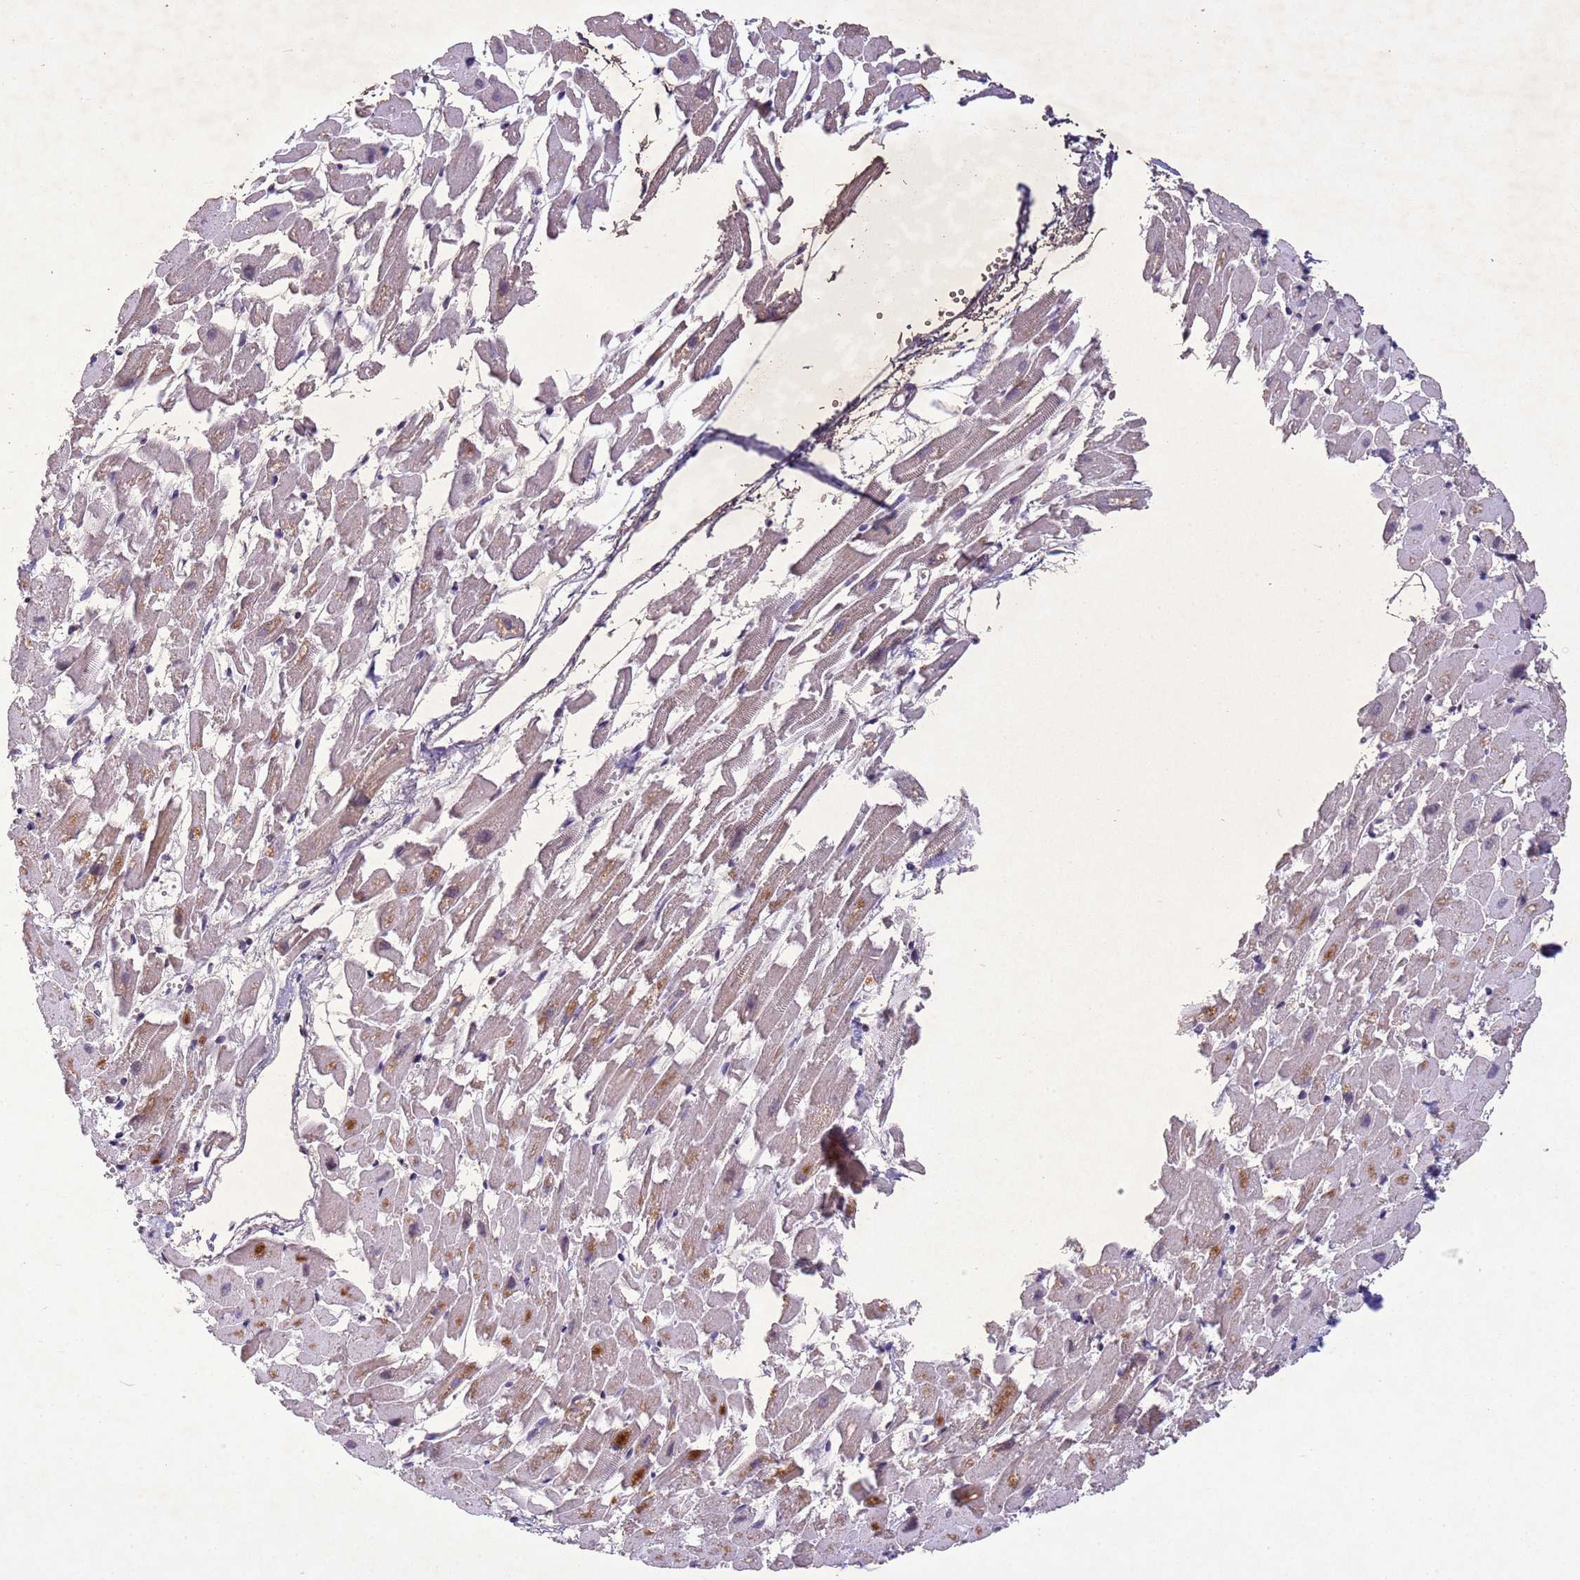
{"staining": {"intensity": "moderate", "quantity": "<25%", "location": "cytoplasmic/membranous"}, "tissue": "heart muscle", "cell_type": "Cardiomyocytes", "image_type": "normal", "snomed": [{"axis": "morphology", "description": "Normal tissue, NOS"}, {"axis": "topography", "description": "Heart"}], "caption": "An immunohistochemistry image of normal tissue is shown. Protein staining in brown shows moderate cytoplasmic/membranous positivity in heart muscle within cardiomyocytes. The staining was performed using DAB, with brown indicating positive protein expression. Nuclei are stained blue with hematoxylin.", "gene": "NLRP11", "patient": {"sex": "female", "age": 64}}